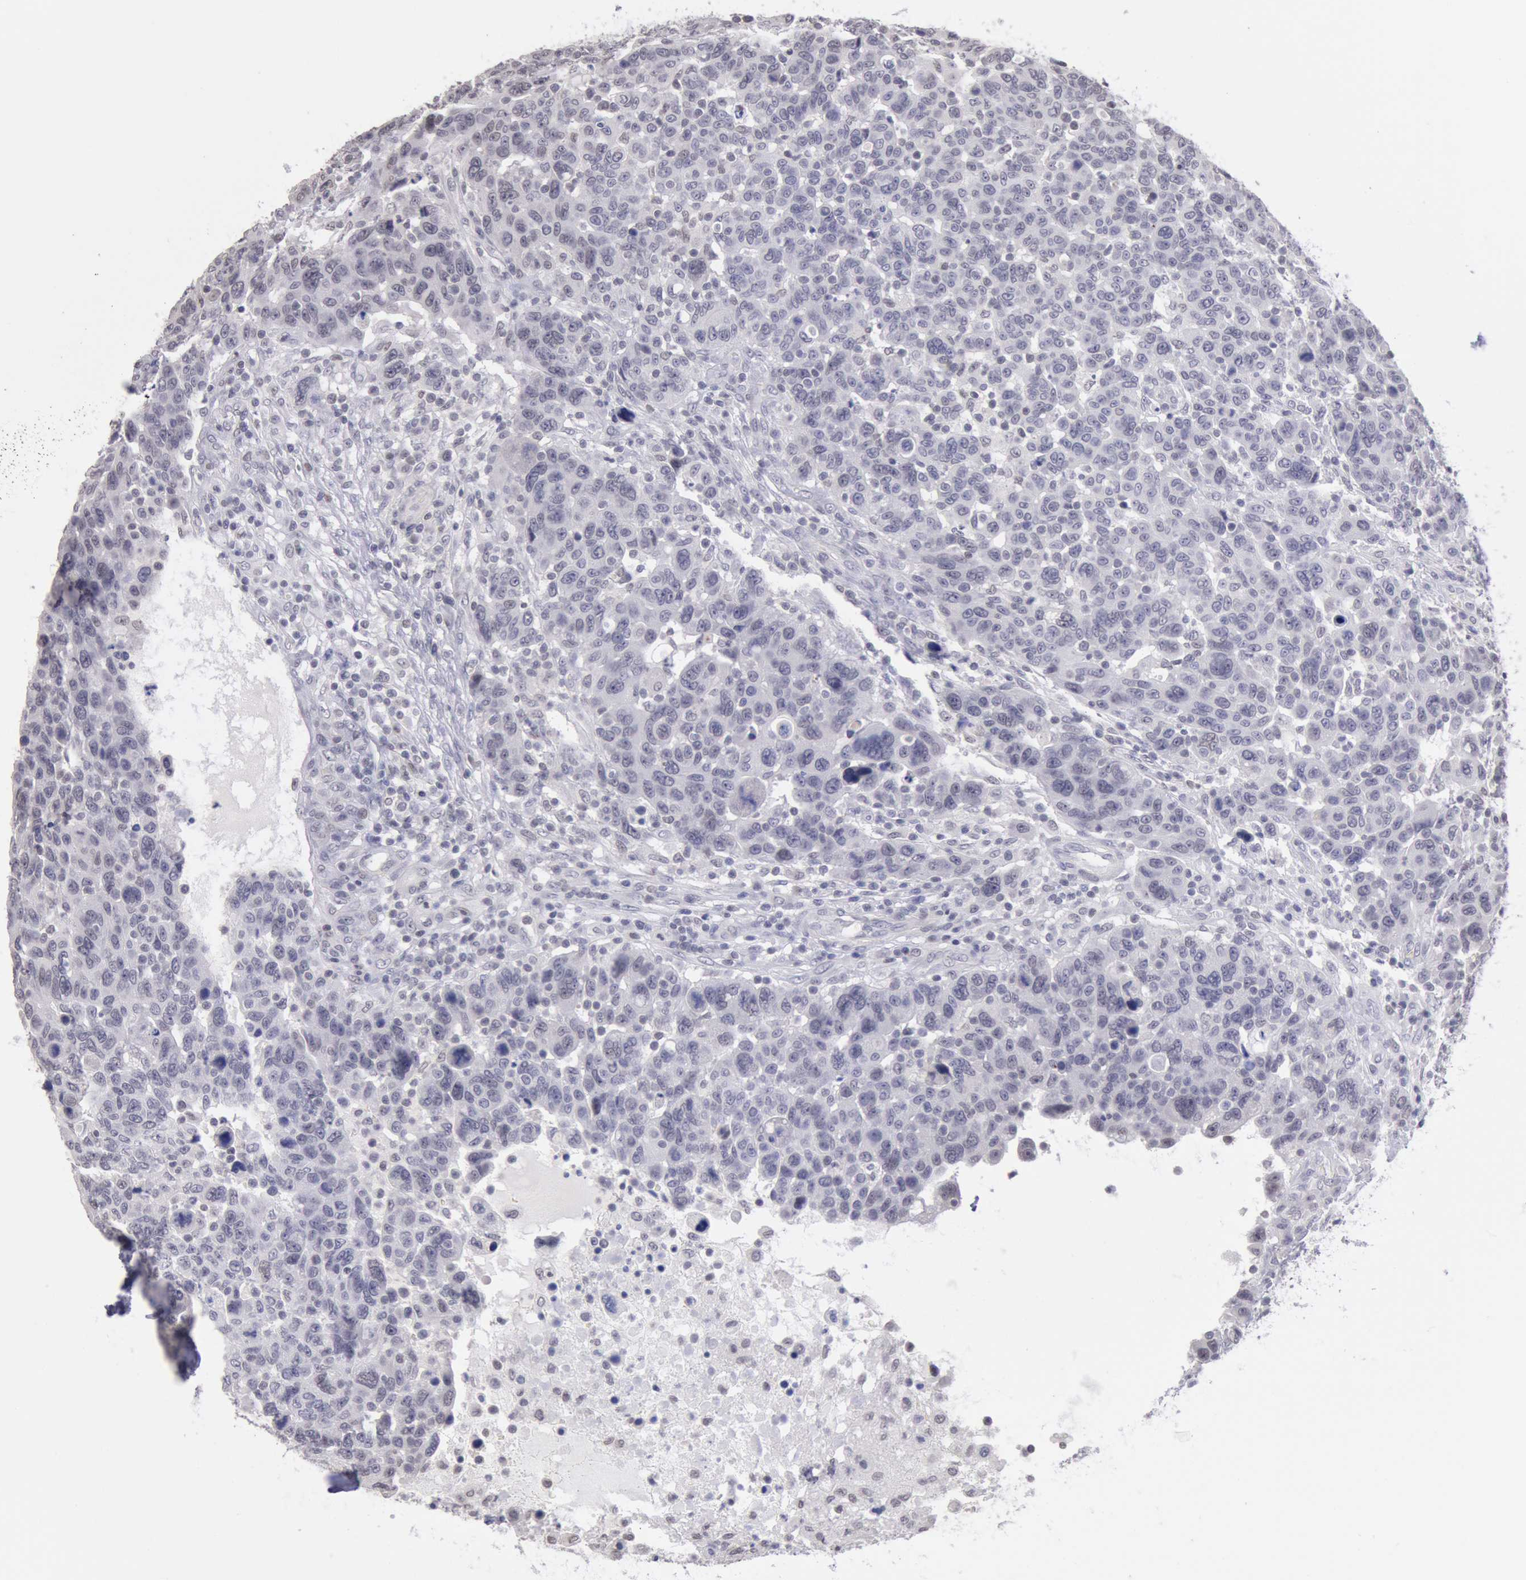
{"staining": {"intensity": "negative", "quantity": "none", "location": "none"}, "tissue": "breast cancer", "cell_type": "Tumor cells", "image_type": "cancer", "snomed": [{"axis": "morphology", "description": "Duct carcinoma"}, {"axis": "topography", "description": "Breast"}], "caption": "High magnification brightfield microscopy of breast cancer (infiltrating ductal carcinoma) stained with DAB (brown) and counterstained with hematoxylin (blue): tumor cells show no significant staining.", "gene": "MYH7", "patient": {"sex": "female", "age": 37}}